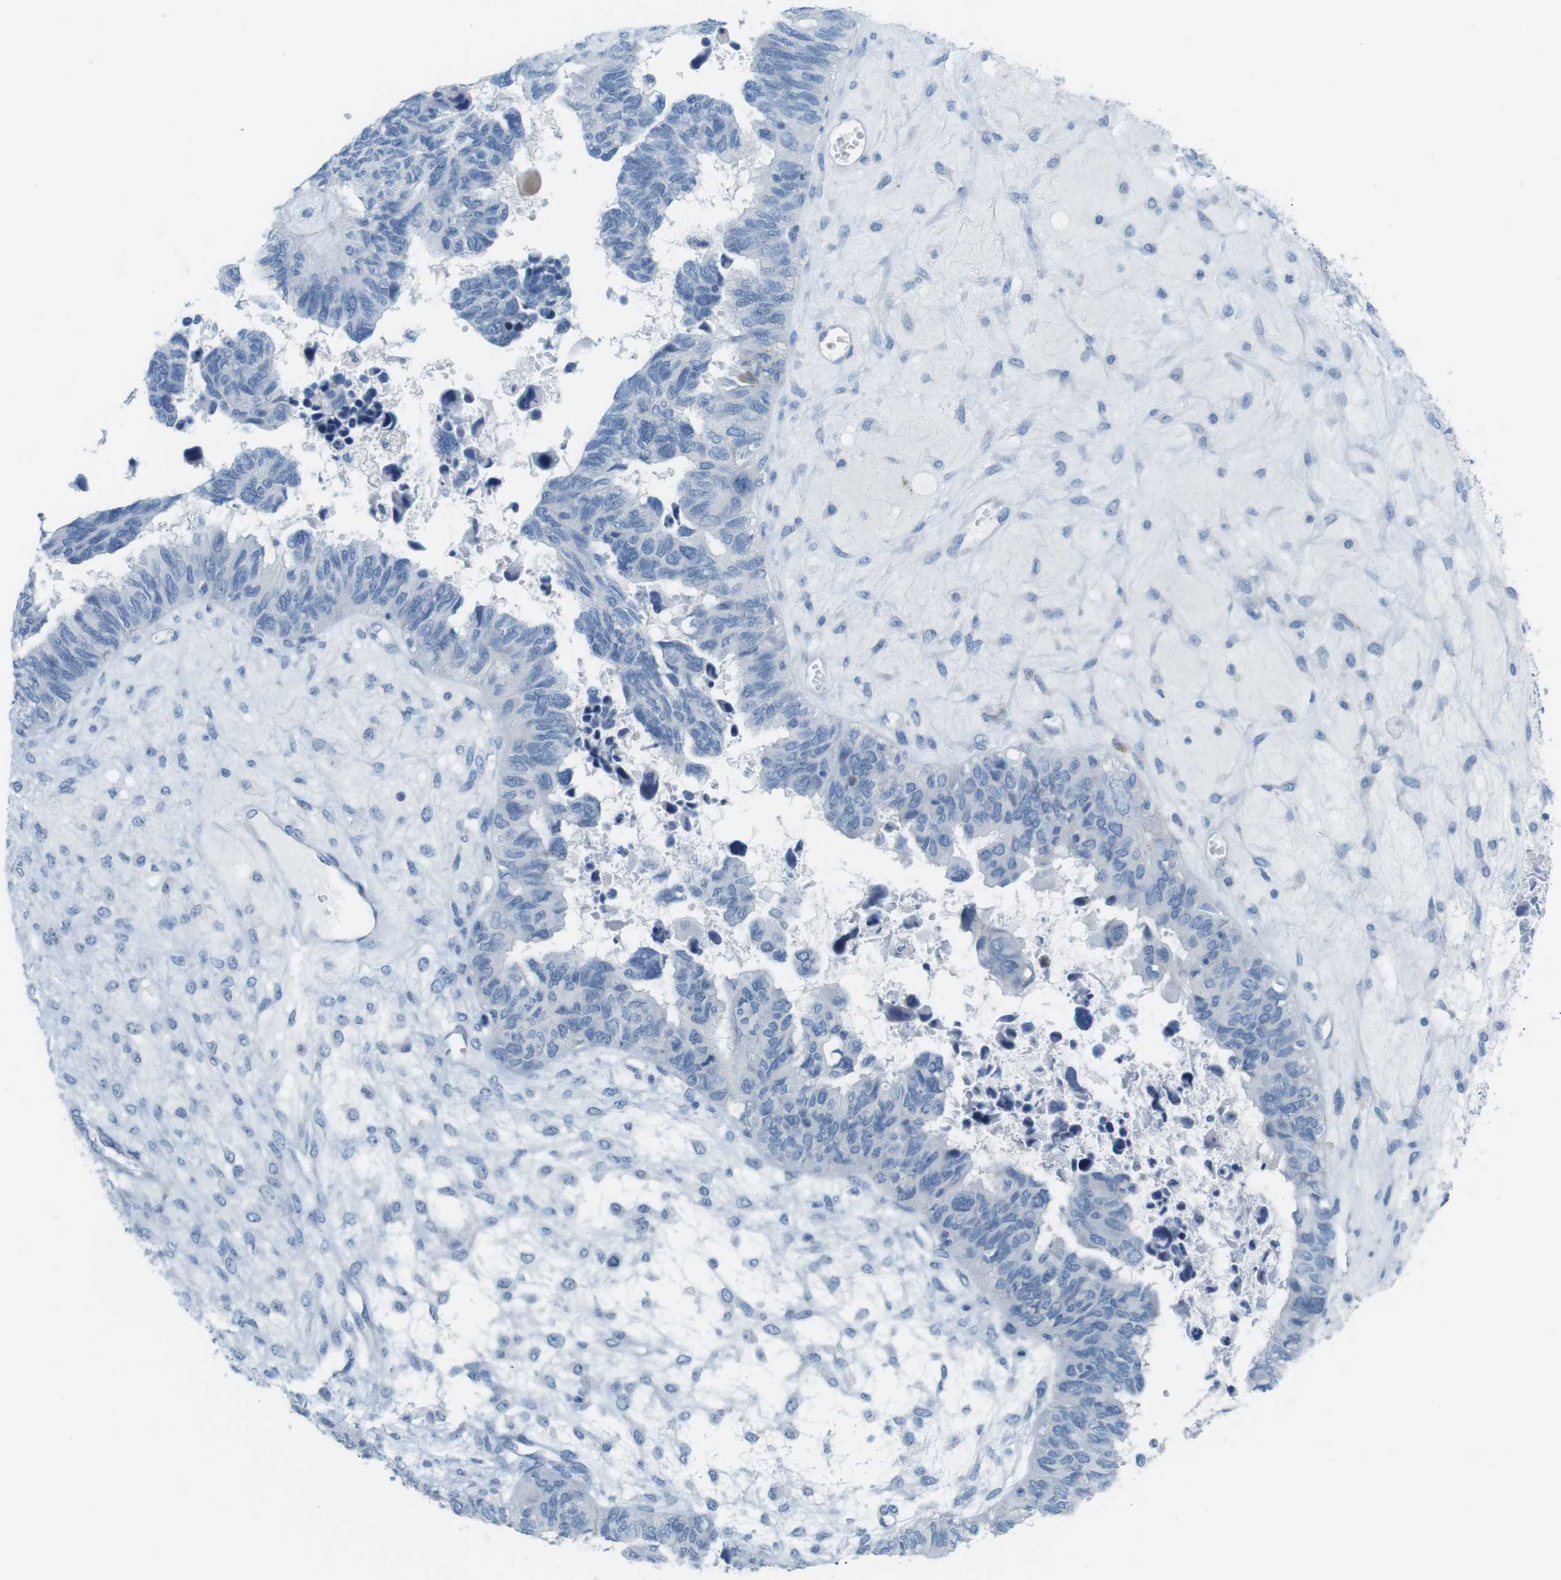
{"staining": {"intensity": "negative", "quantity": "none", "location": "none"}, "tissue": "ovarian cancer", "cell_type": "Tumor cells", "image_type": "cancer", "snomed": [{"axis": "morphology", "description": "Cystadenocarcinoma, serous, NOS"}, {"axis": "topography", "description": "Ovary"}], "caption": "A photomicrograph of human serous cystadenocarcinoma (ovarian) is negative for staining in tumor cells. The staining is performed using DAB brown chromogen with nuclei counter-stained in using hematoxylin.", "gene": "MYH9", "patient": {"sex": "female", "age": 79}}